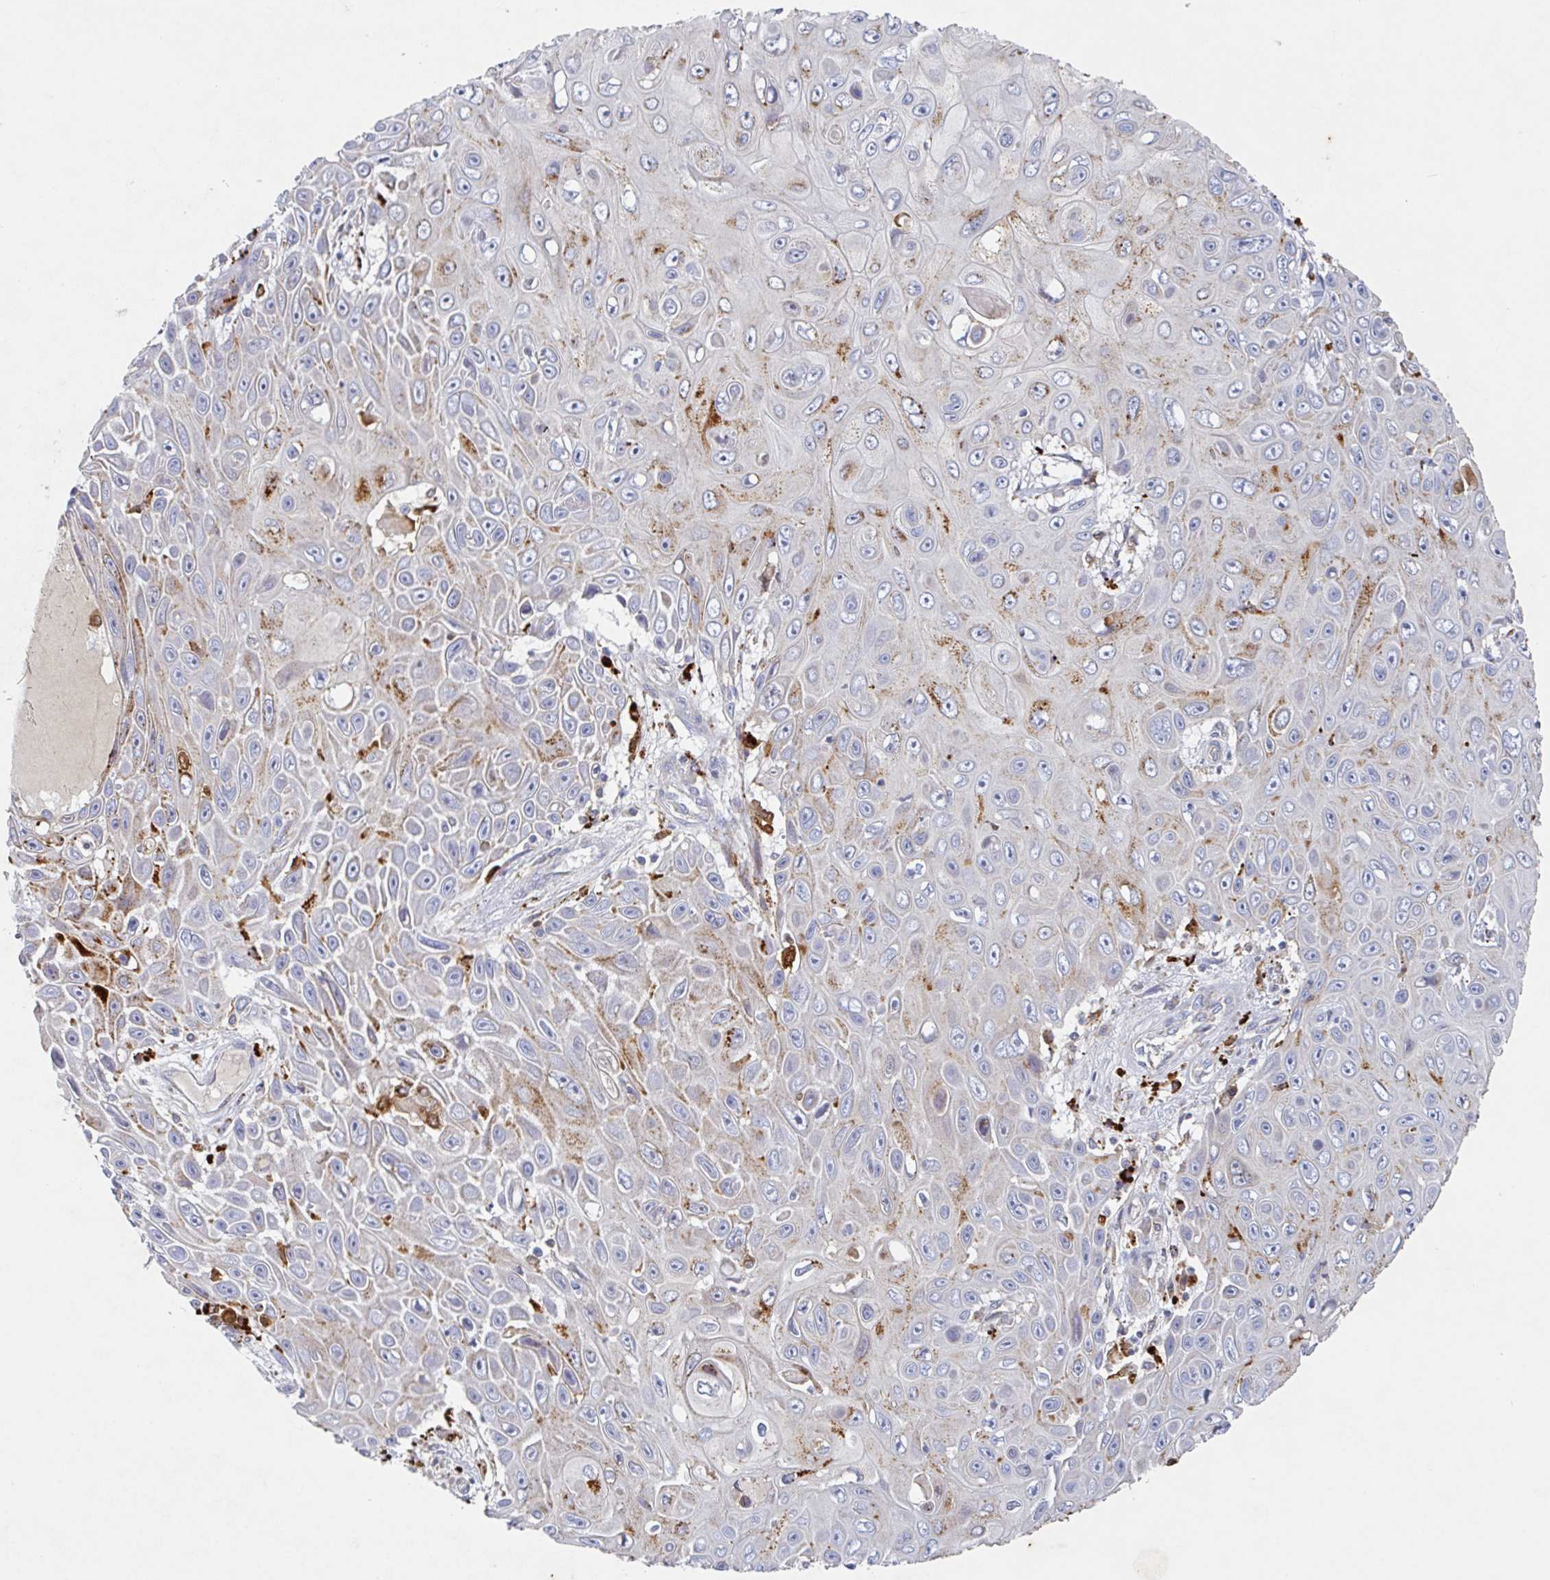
{"staining": {"intensity": "moderate", "quantity": "<25%", "location": "cytoplasmic/membranous"}, "tissue": "skin cancer", "cell_type": "Tumor cells", "image_type": "cancer", "snomed": [{"axis": "morphology", "description": "Squamous cell carcinoma, NOS"}, {"axis": "topography", "description": "Skin"}], "caption": "Tumor cells display moderate cytoplasmic/membranous positivity in about <25% of cells in skin cancer (squamous cell carcinoma).", "gene": "MANBA", "patient": {"sex": "male", "age": 82}}